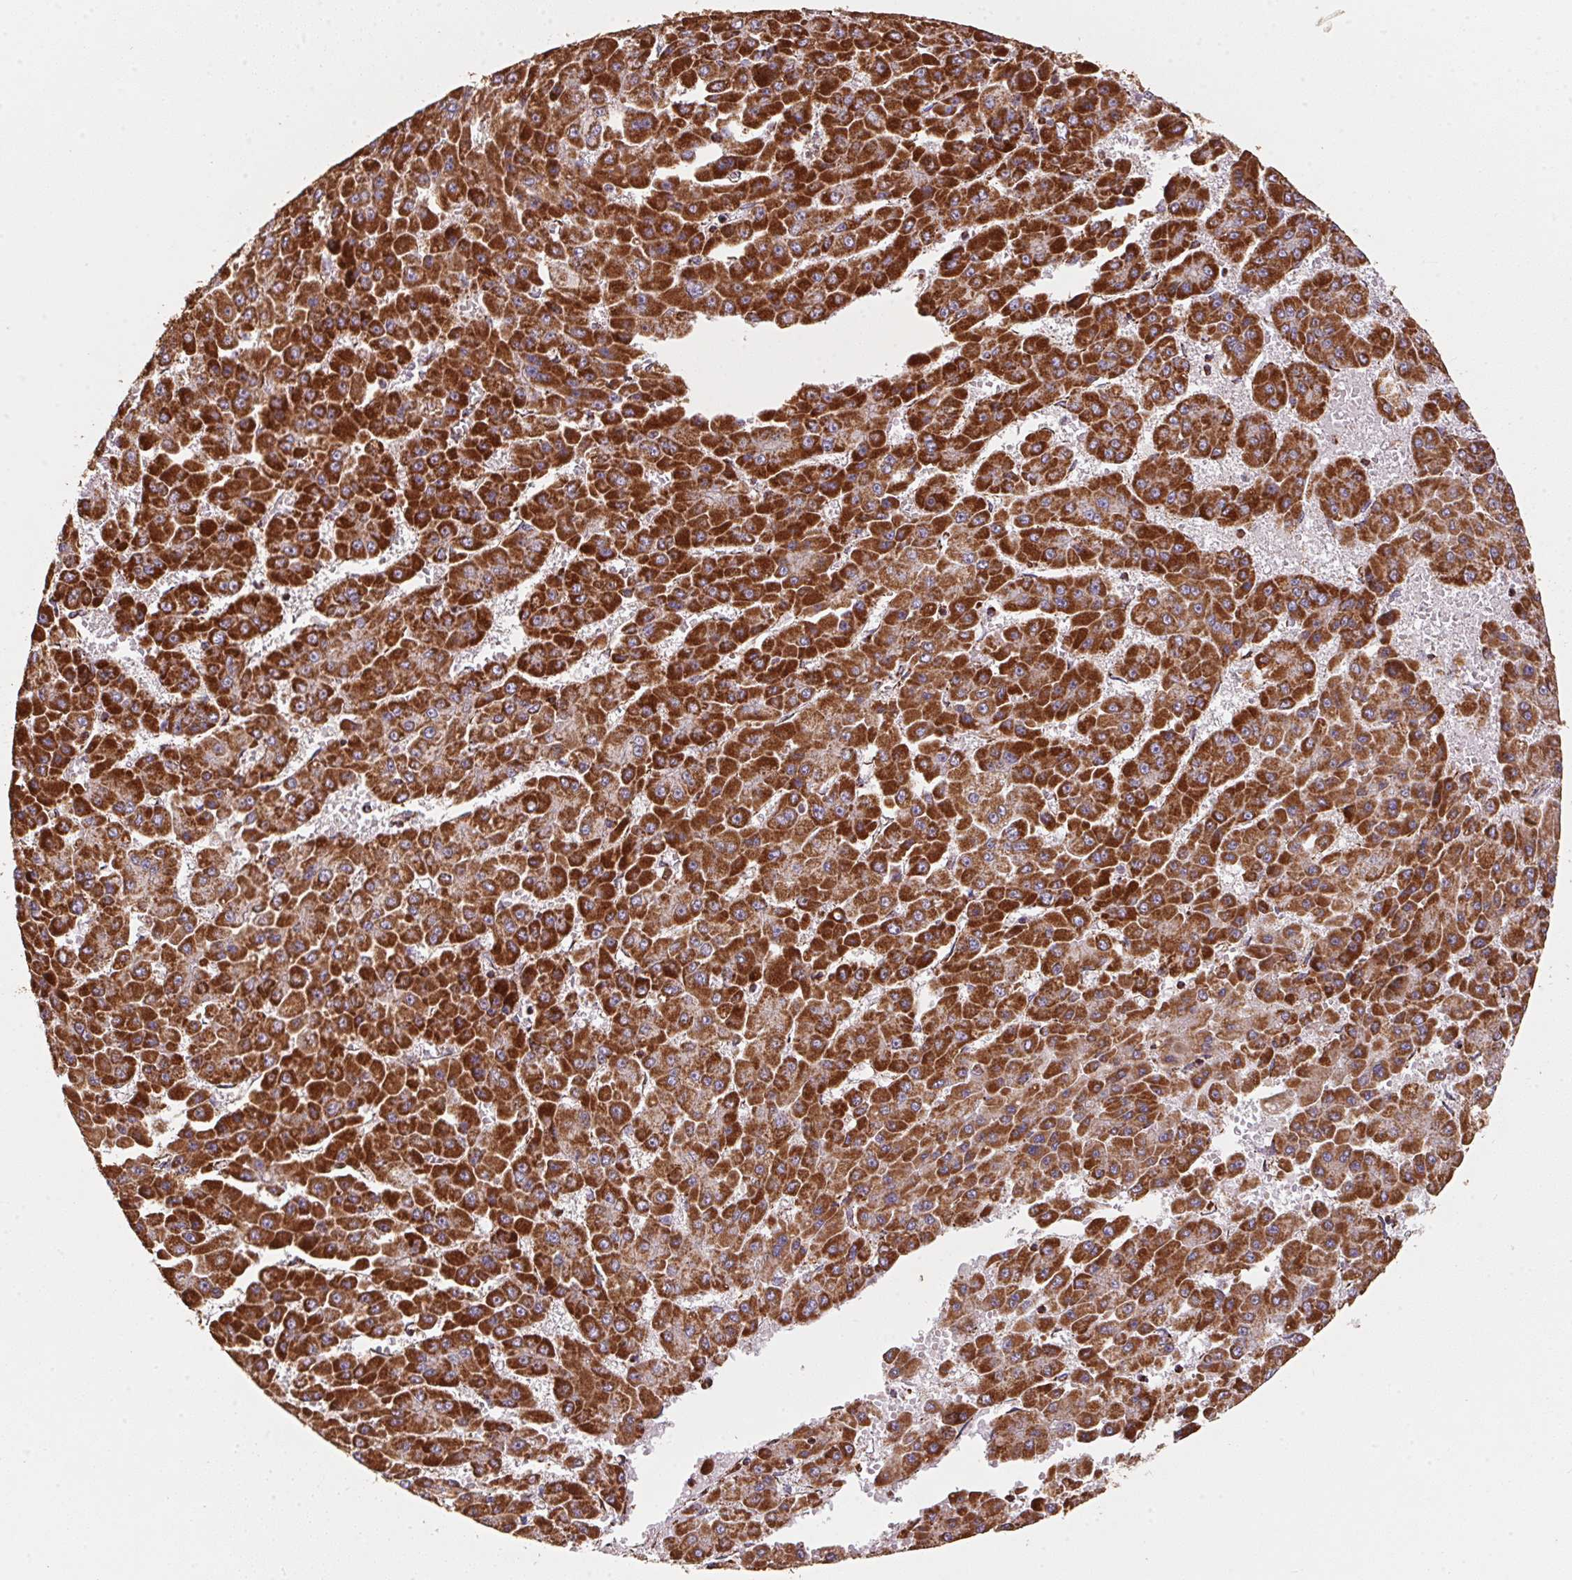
{"staining": {"intensity": "strong", "quantity": ">75%", "location": "cytoplasmic/membranous"}, "tissue": "liver cancer", "cell_type": "Tumor cells", "image_type": "cancer", "snomed": [{"axis": "morphology", "description": "Carcinoma, Hepatocellular, NOS"}, {"axis": "topography", "description": "Liver"}], "caption": "An immunohistochemistry micrograph of tumor tissue is shown. Protein staining in brown labels strong cytoplasmic/membranous positivity in liver cancer within tumor cells.", "gene": "NDUFS2", "patient": {"sex": "male", "age": 78}}